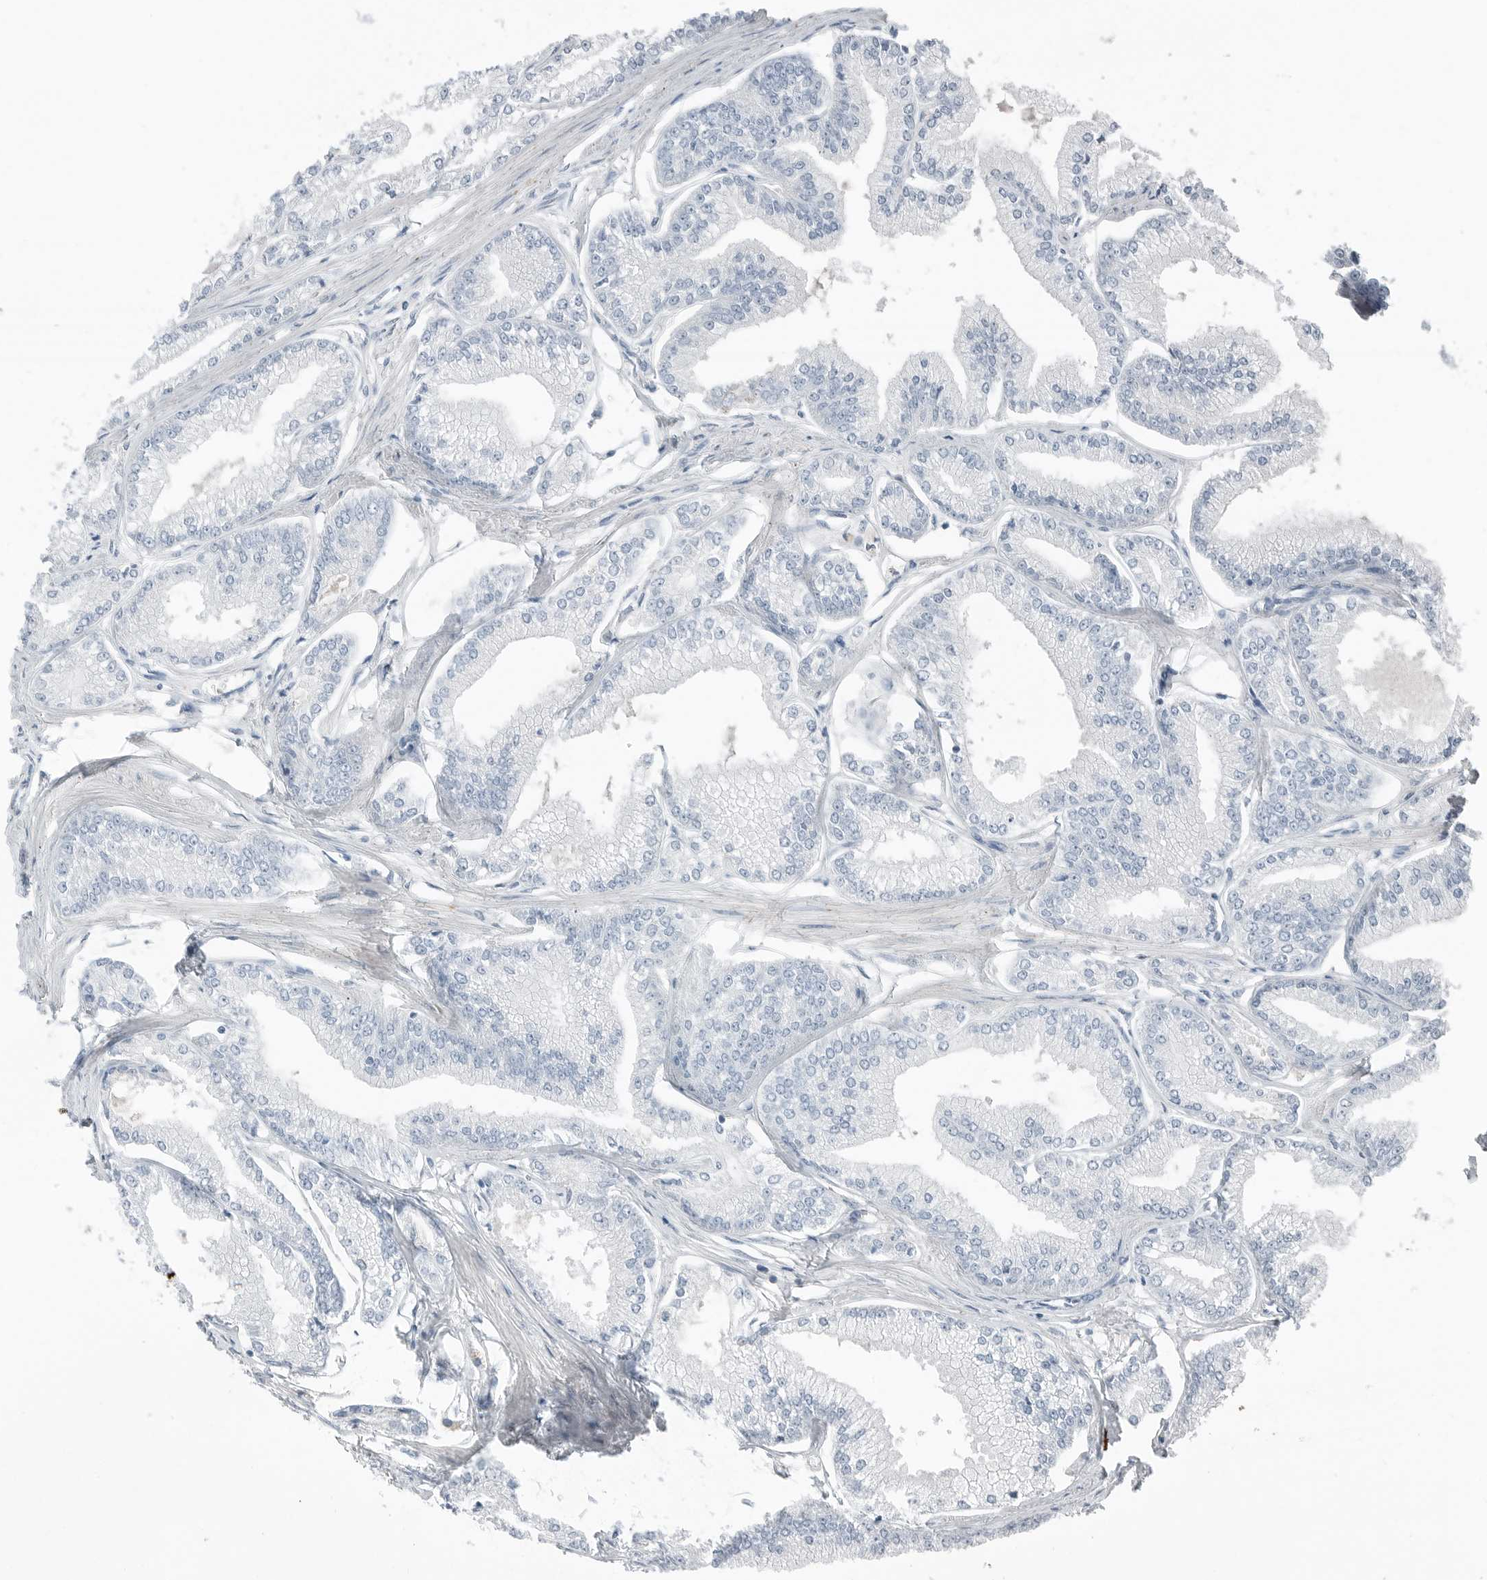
{"staining": {"intensity": "negative", "quantity": "none", "location": "none"}, "tissue": "prostate cancer", "cell_type": "Tumor cells", "image_type": "cancer", "snomed": [{"axis": "morphology", "description": "Adenocarcinoma, Low grade"}, {"axis": "topography", "description": "Prostate"}], "caption": "High magnification brightfield microscopy of prostate cancer (adenocarcinoma (low-grade)) stained with DAB (brown) and counterstained with hematoxylin (blue): tumor cells show no significant expression.", "gene": "SERPINB7", "patient": {"sex": "male", "age": 52}}